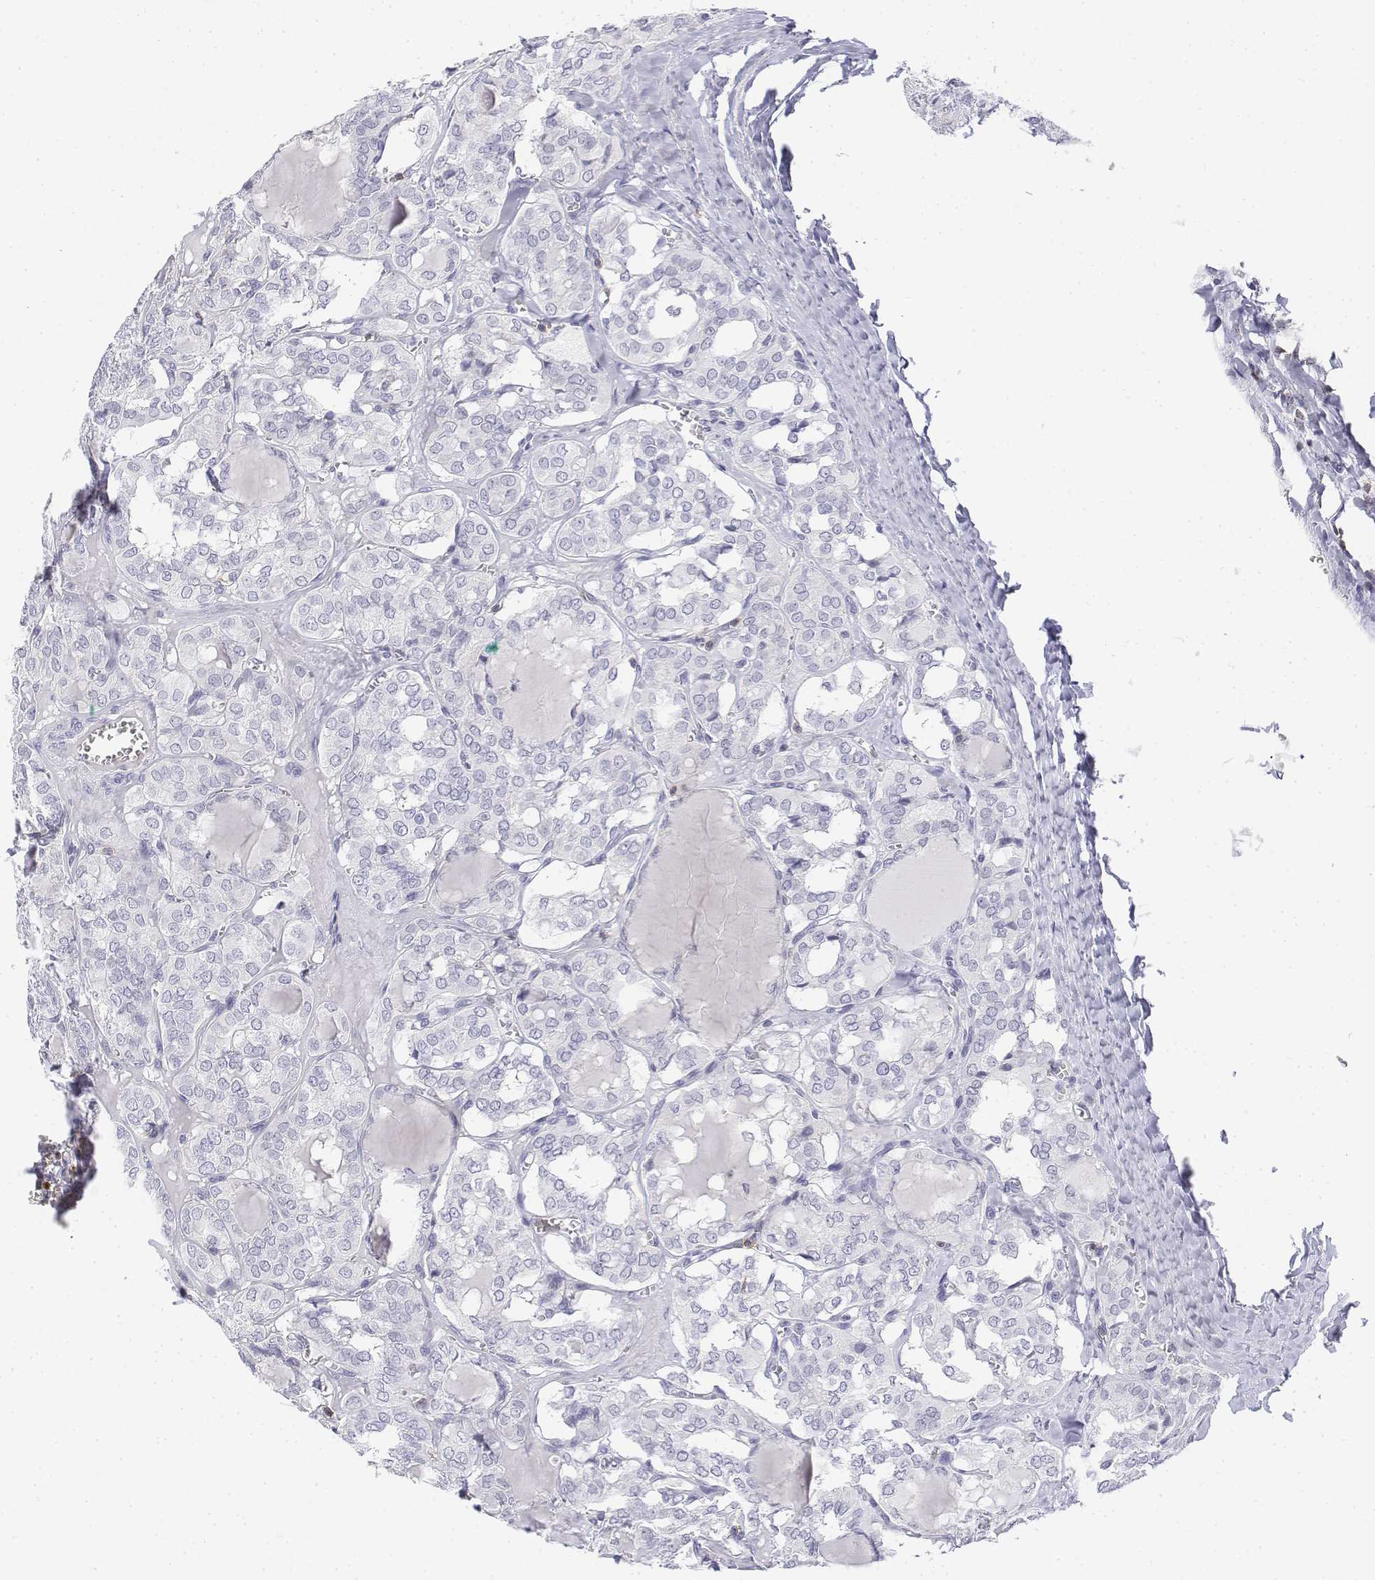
{"staining": {"intensity": "negative", "quantity": "none", "location": "none"}, "tissue": "thyroid cancer", "cell_type": "Tumor cells", "image_type": "cancer", "snomed": [{"axis": "morphology", "description": "Papillary adenocarcinoma, NOS"}, {"axis": "topography", "description": "Thyroid gland"}], "caption": "DAB immunohistochemical staining of papillary adenocarcinoma (thyroid) shows no significant positivity in tumor cells.", "gene": "CD3E", "patient": {"sex": "female", "age": 41}}